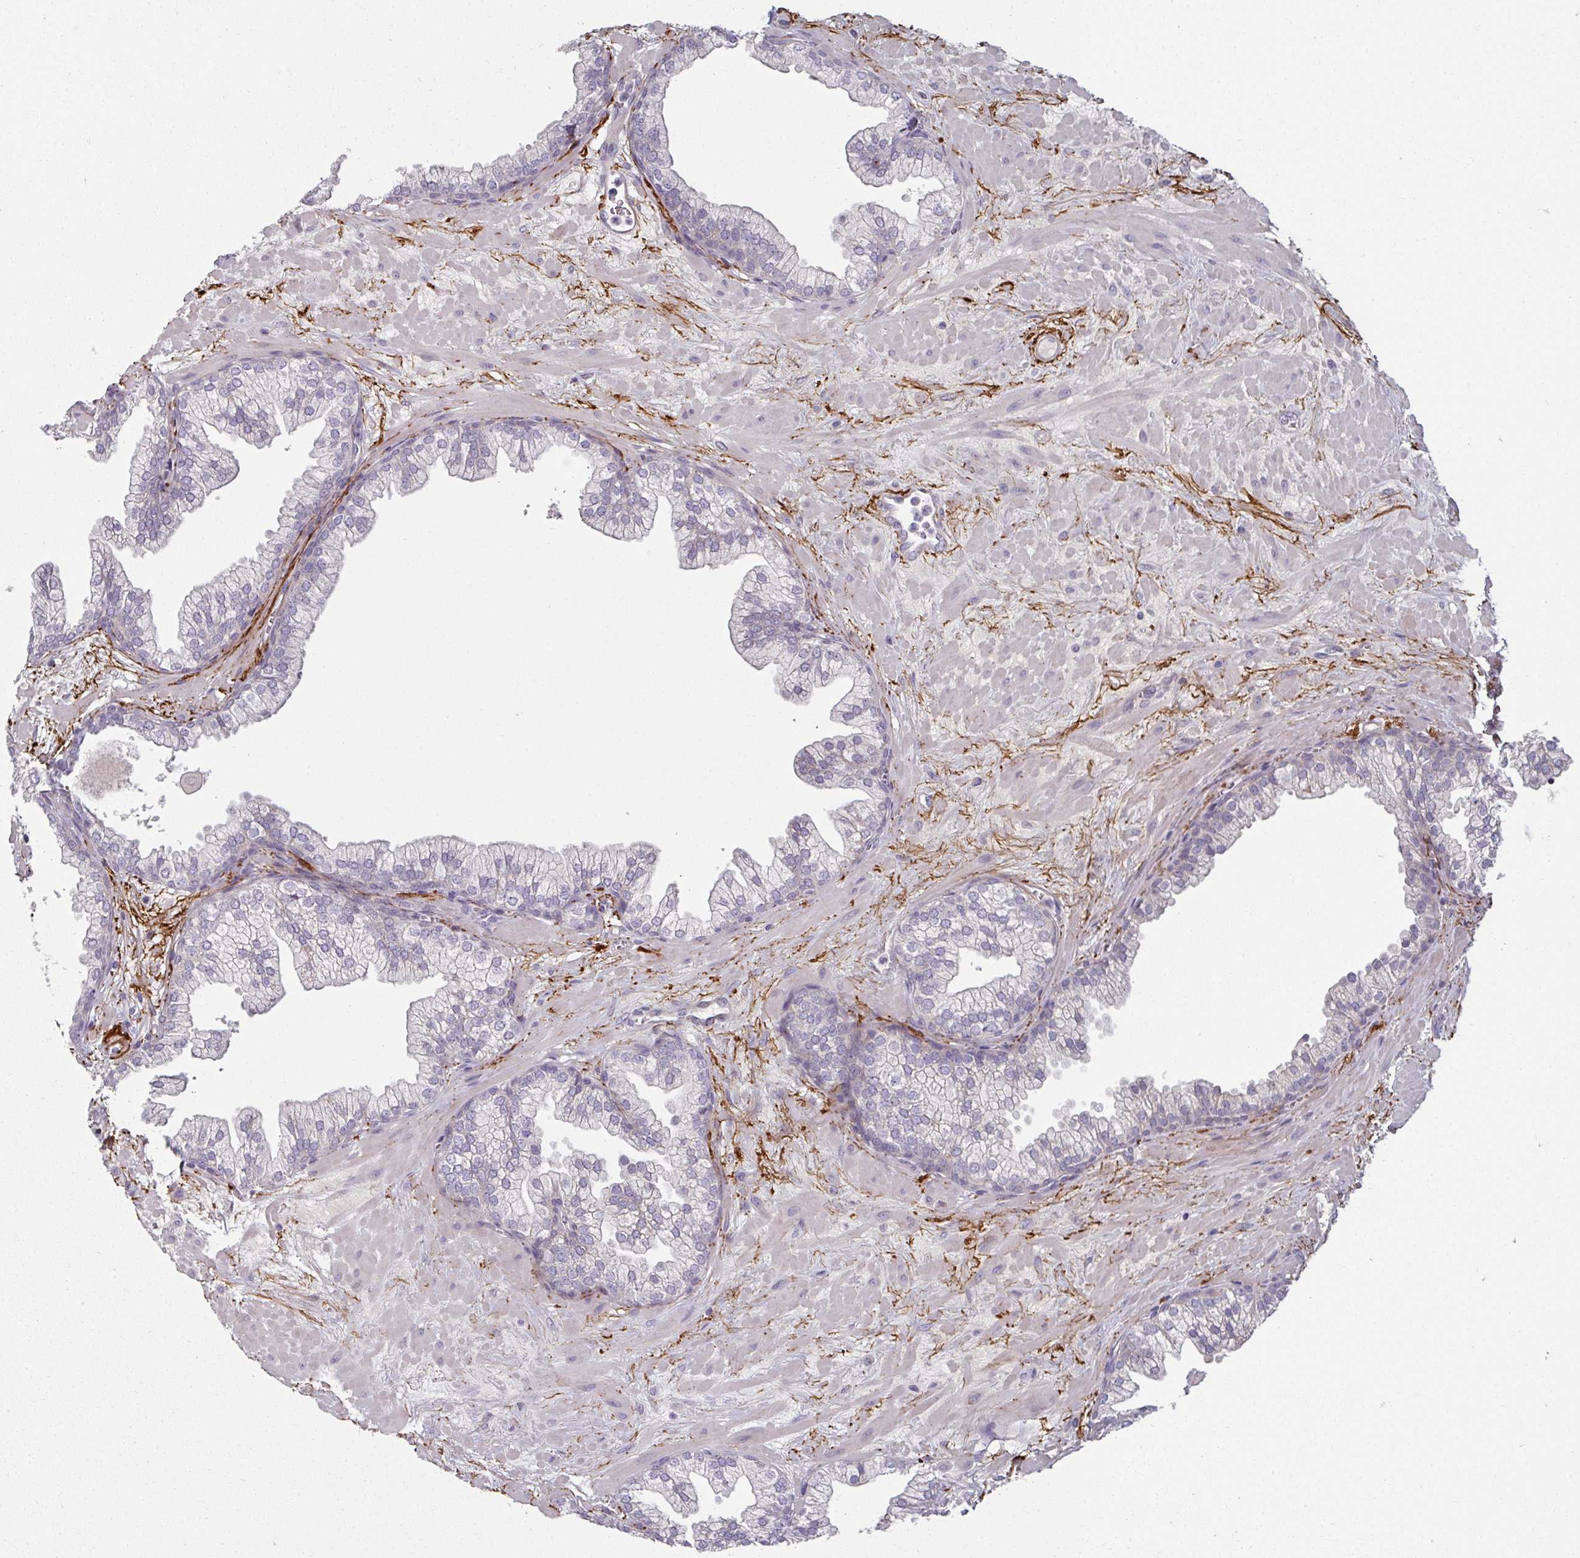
{"staining": {"intensity": "weak", "quantity": "<25%", "location": "cytoplasmic/membranous"}, "tissue": "prostate", "cell_type": "Glandular cells", "image_type": "normal", "snomed": [{"axis": "morphology", "description": "Normal tissue, NOS"}, {"axis": "topography", "description": "Prostate"}, {"axis": "topography", "description": "Peripheral nerve tissue"}], "caption": "This is a image of immunohistochemistry (IHC) staining of normal prostate, which shows no staining in glandular cells. The staining is performed using DAB (3,3'-diaminobenzidine) brown chromogen with nuclei counter-stained in using hematoxylin.", "gene": "MTMR14", "patient": {"sex": "male", "age": 61}}